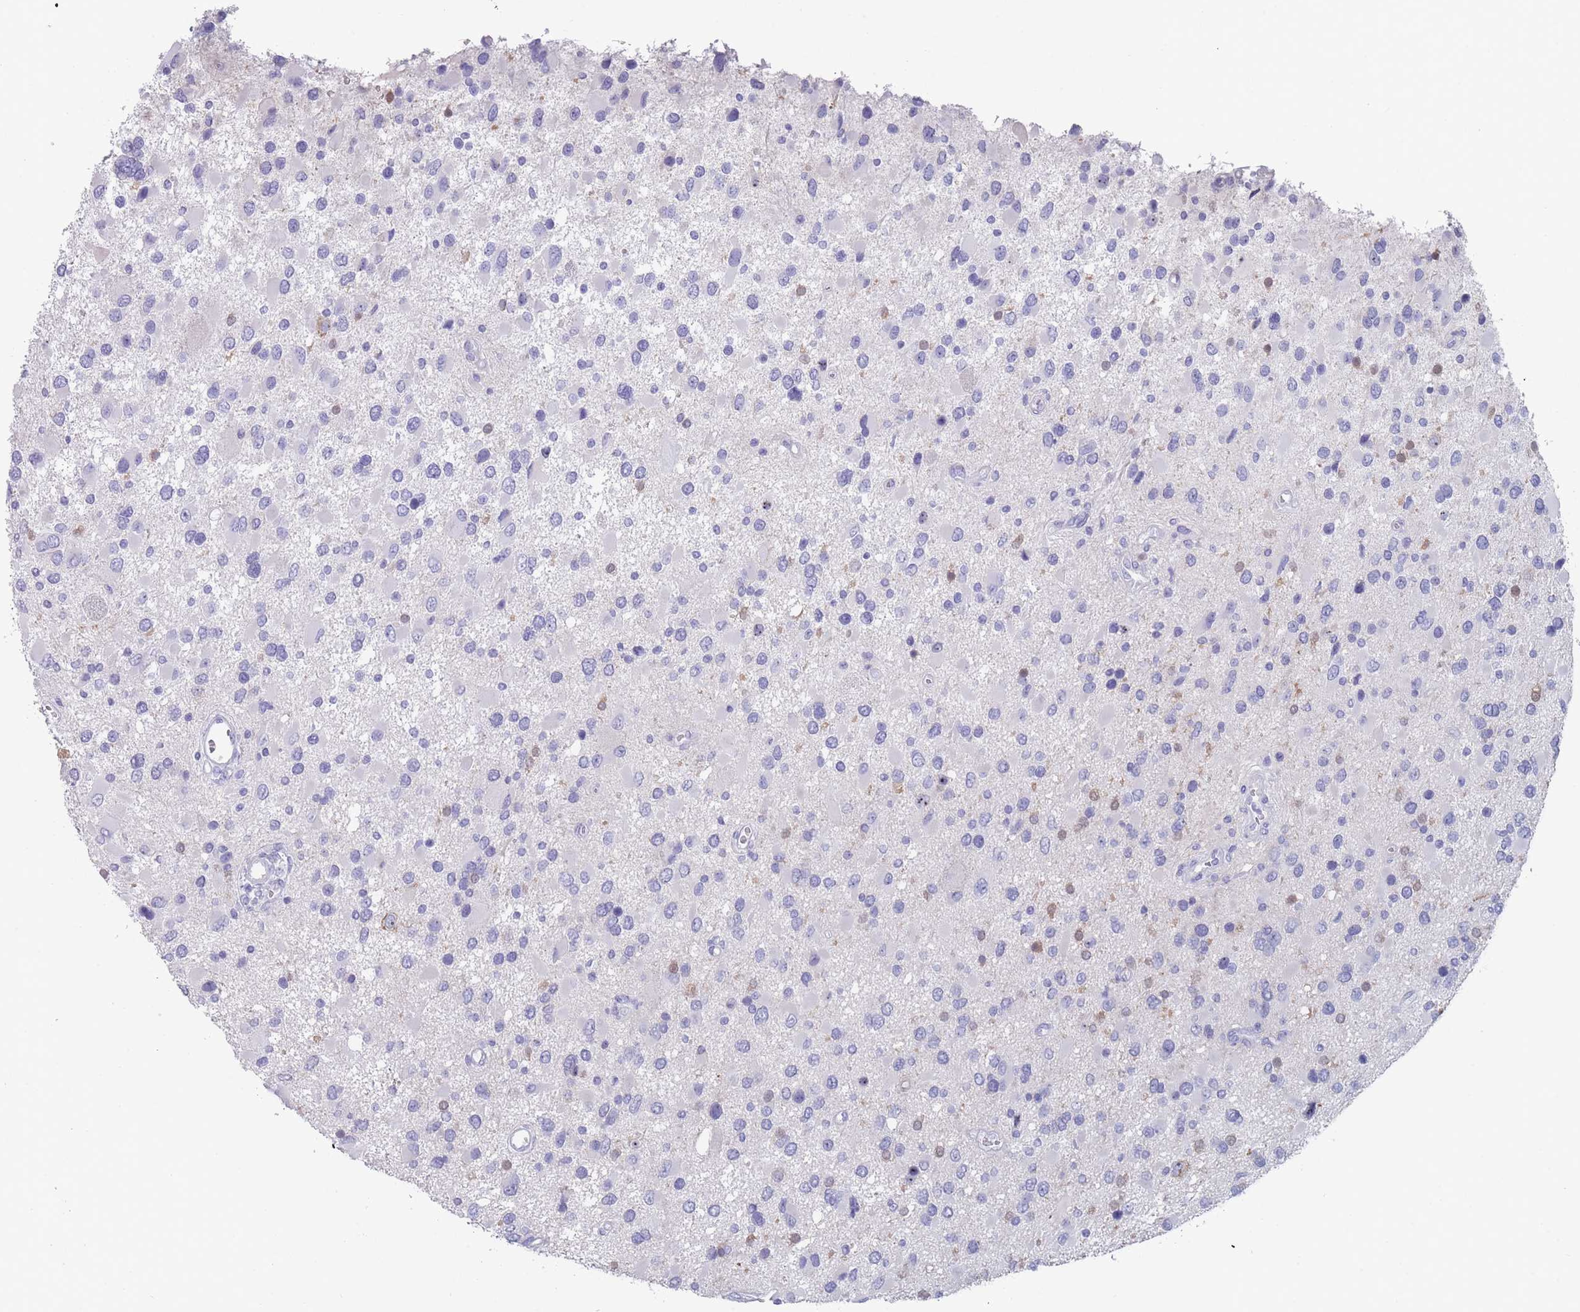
{"staining": {"intensity": "negative", "quantity": "none", "location": "none"}, "tissue": "glioma", "cell_type": "Tumor cells", "image_type": "cancer", "snomed": [{"axis": "morphology", "description": "Glioma, malignant, High grade"}, {"axis": "topography", "description": "Brain"}], "caption": "Immunohistochemistry (IHC) micrograph of human malignant high-grade glioma stained for a protein (brown), which shows no positivity in tumor cells. (DAB (3,3'-diaminobenzidine) IHC, high magnification).", "gene": "ST8SIA5", "patient": {"sex": "male", "age": 53}}